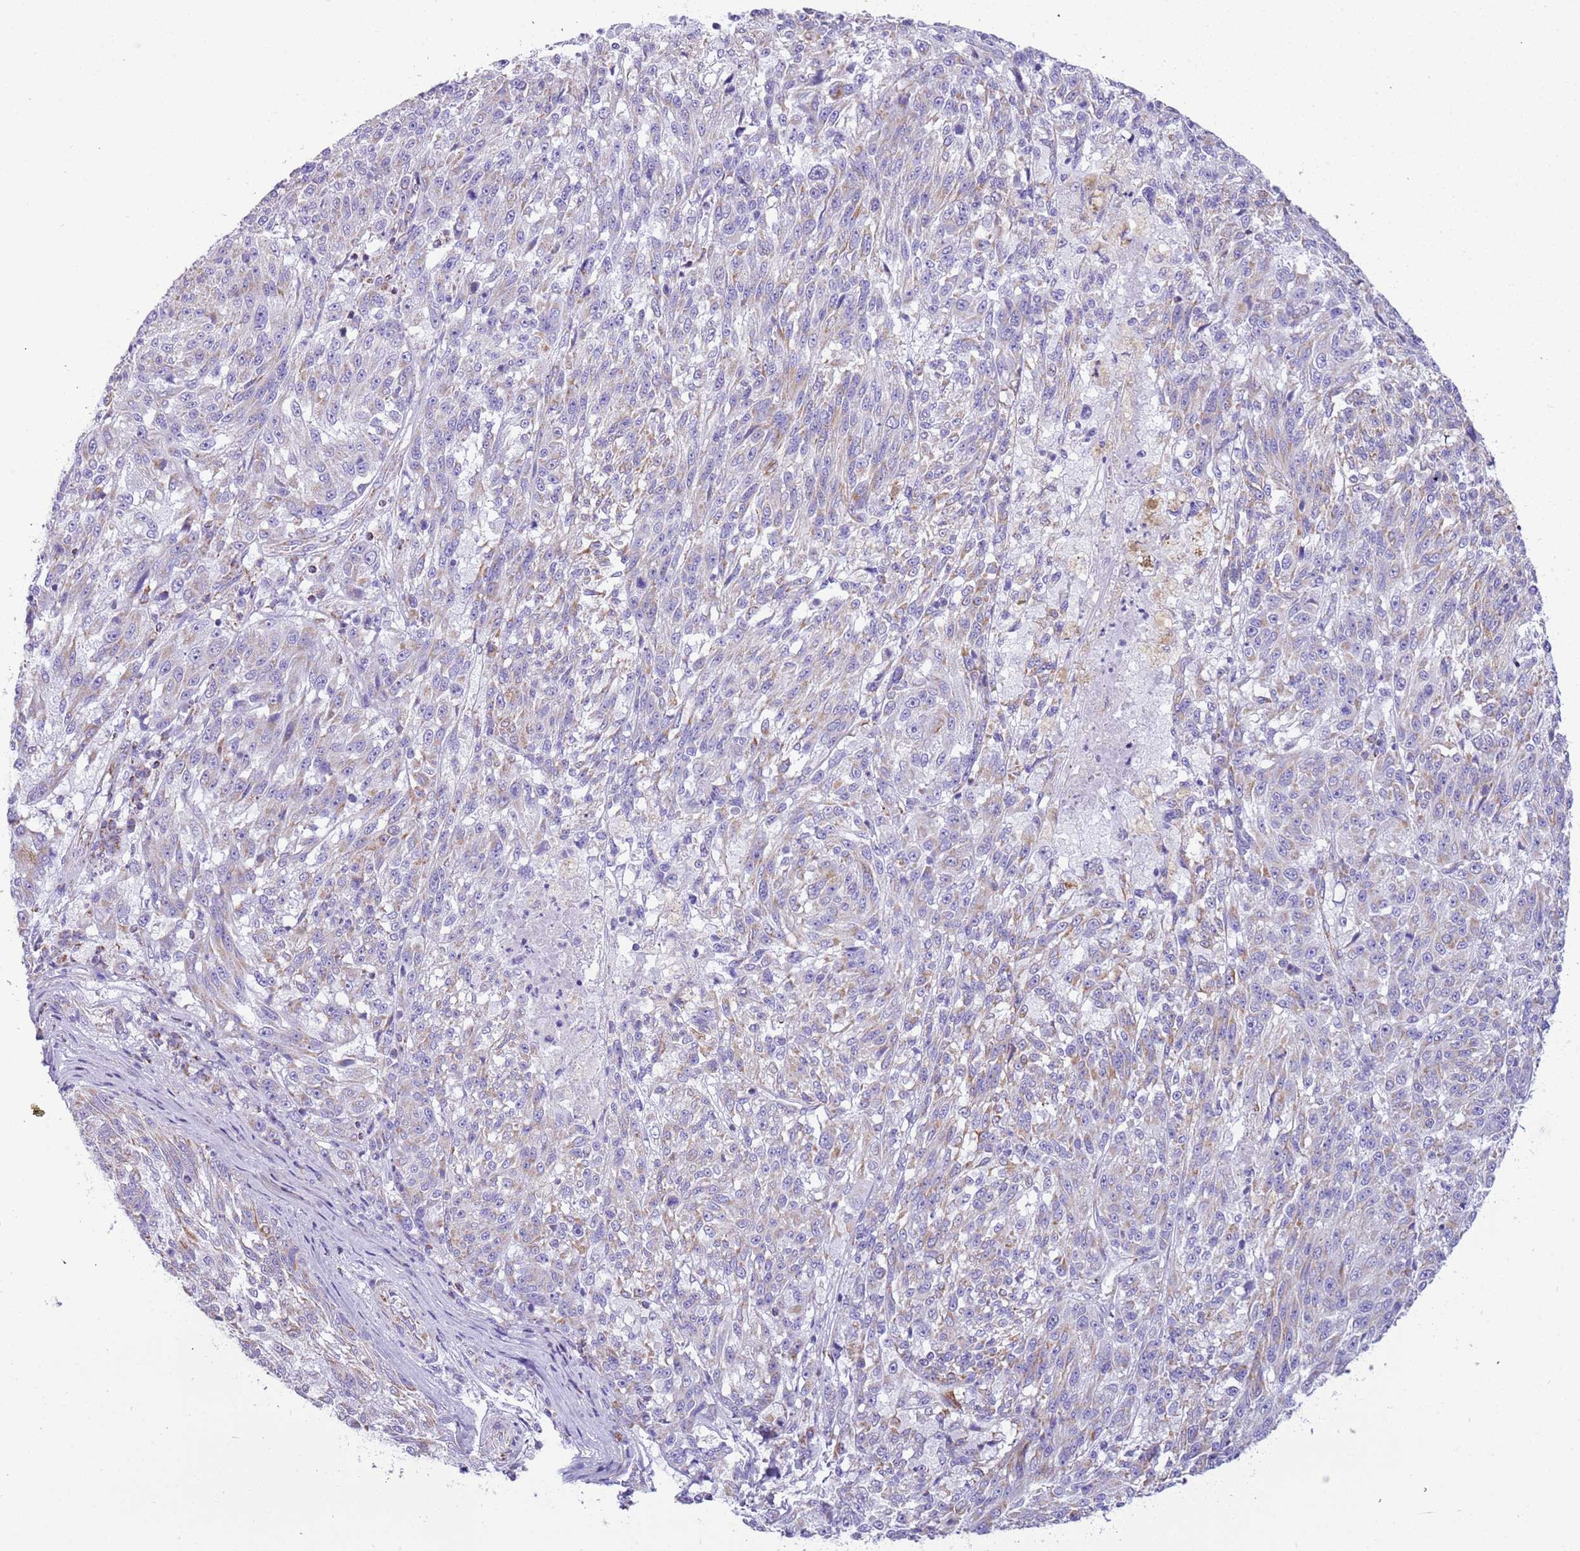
{"staining": {"intensity": "weak", "quantity": "<25%", "location": "cytoplasmic/membranous"}, "tissue": "melanoma", "cell_type": "Tumor cells", "image_type": "cancer", "snomed": [{"axis": "morphology", "description": "Malignant melanoma, NOS"}, {"axis": "topography", "description": "Skin"}], "caption": "IHC of human melanoma exhibits no positivity in tumor cells. (Brightfield microscopy of DAB (3,3'-diaminobenzidine) IHC at high magnification).", "gene": "SUCLG2", "patient": {"sex": "male", "age": 53}}